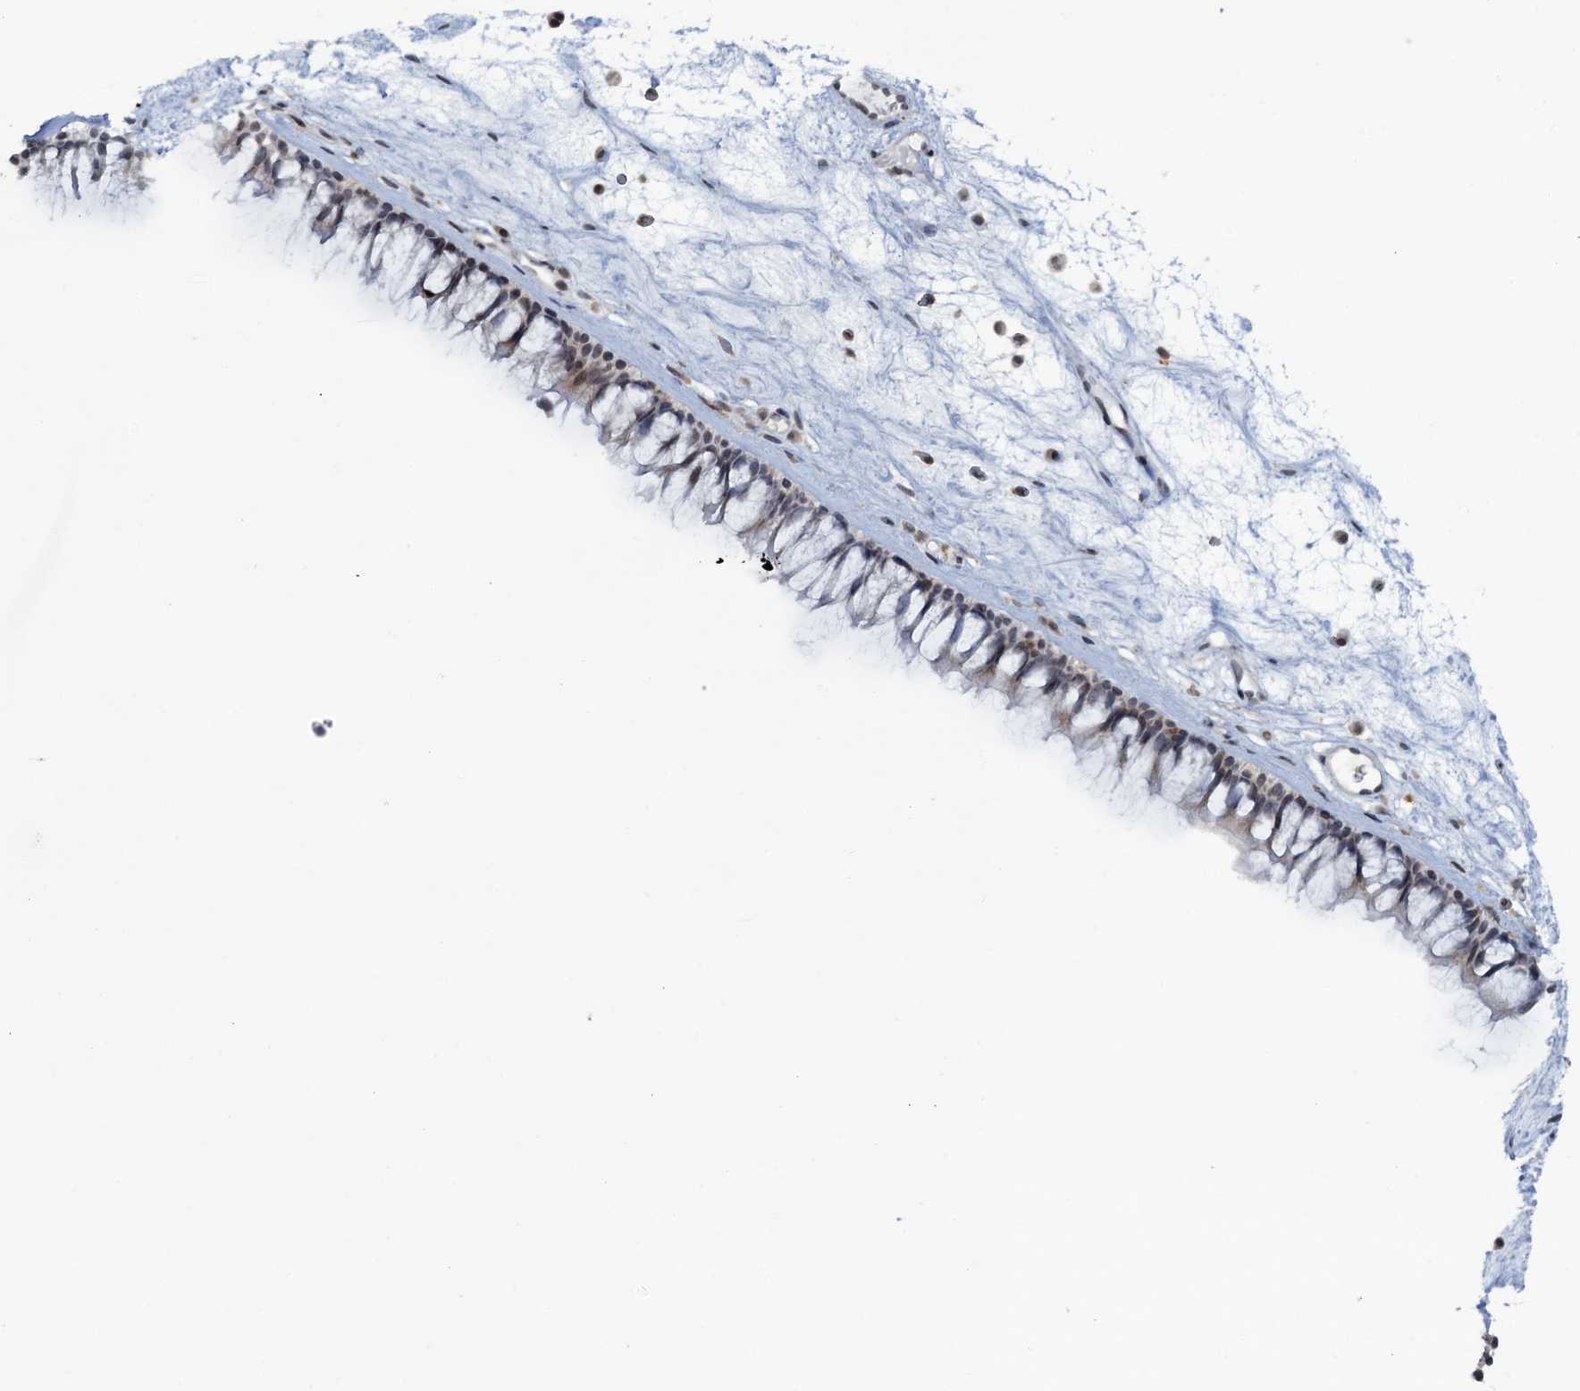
{"staining": {"intensity": "weak", "quantity": "<25%", "location": "cytoplasmic/membranous"}, "tissue": "nasopharynx", "cell_type": "Respiratory epithelial cells", "image_type": "normal", "snomed": [{"axis": "morphology", "description": "Normal tissue, NOS"}, {"axis": "morphology", "description": "Inflammation, NOS"}, {"axis": "morphology", "description": "Malignant melanoma, Metastatic site"}, {"axis": "topography", "description": "Nasopharynx"}], "caption": "Immunohistochemistry (IHC) micrograph of benign human nasopharynx stained for a protein (brown), which reveals no positivity in respiratory epithelial cells. Brightfield microscopy of IHC stained with DAB (brown) and hematoxylin (blue), captured at high magnification.", "gene": "FYB1", "patient": {"sex": "male", "age": 70}}